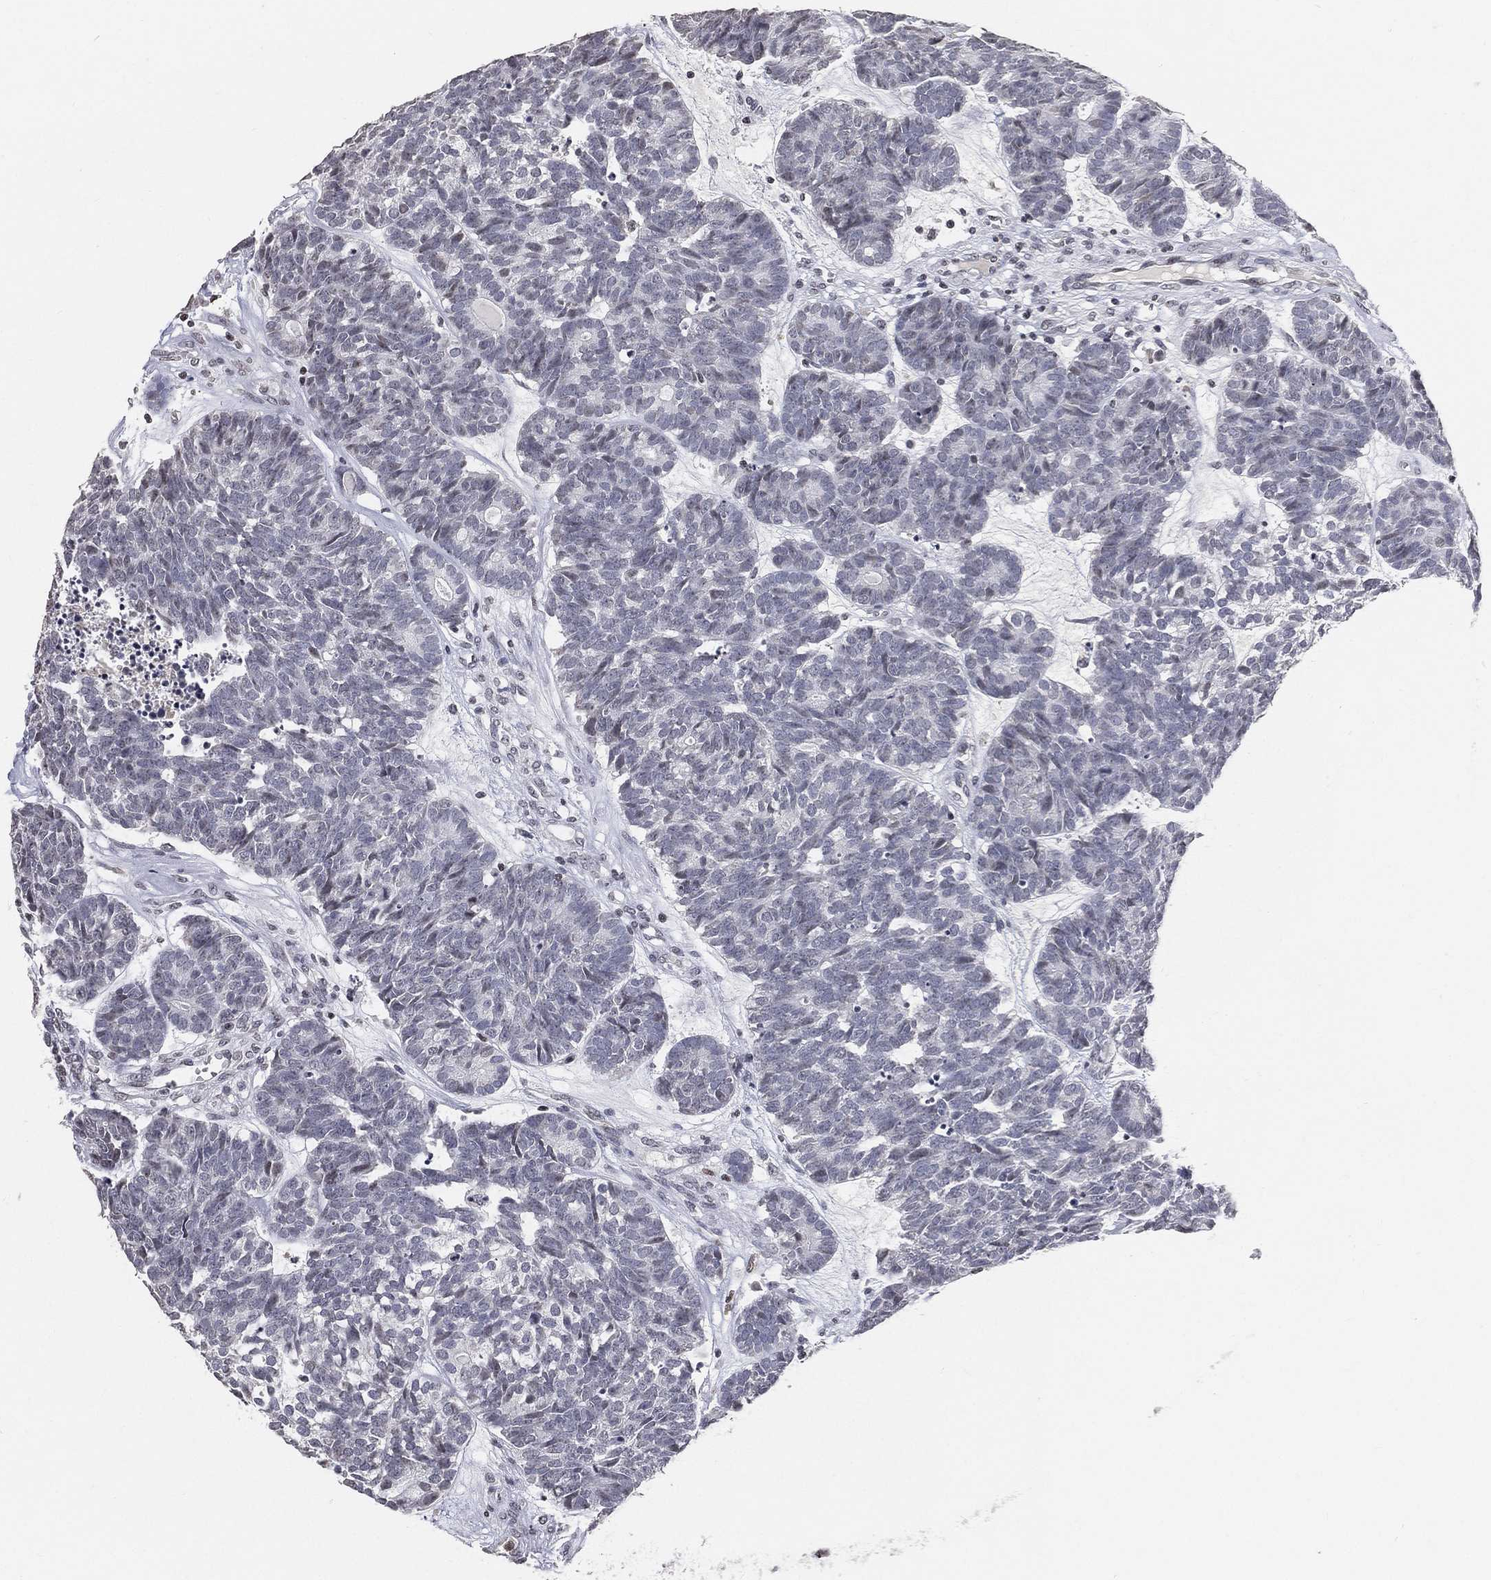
{"staining": {"intensity": "negative", "quantity": "none", "location": "none"}, "tissue": "head and neck cancer", "cell_type": "Tumor cells", "image_type": "cancer", "snomed": [{"axis": "morphology", "description": "Adenocarcinoma, NOS"}, {"axis": "topography", "description": "Head-Neck"}], "caption": "DAB (3,3'-diaminobenzidine) immunohistochemical staining of head and neck cancer (adenocarcinoma) shows no significant expression in tumor cells.", "gene": "ARG1", "patient": {"sex": "female", "age": 81}}